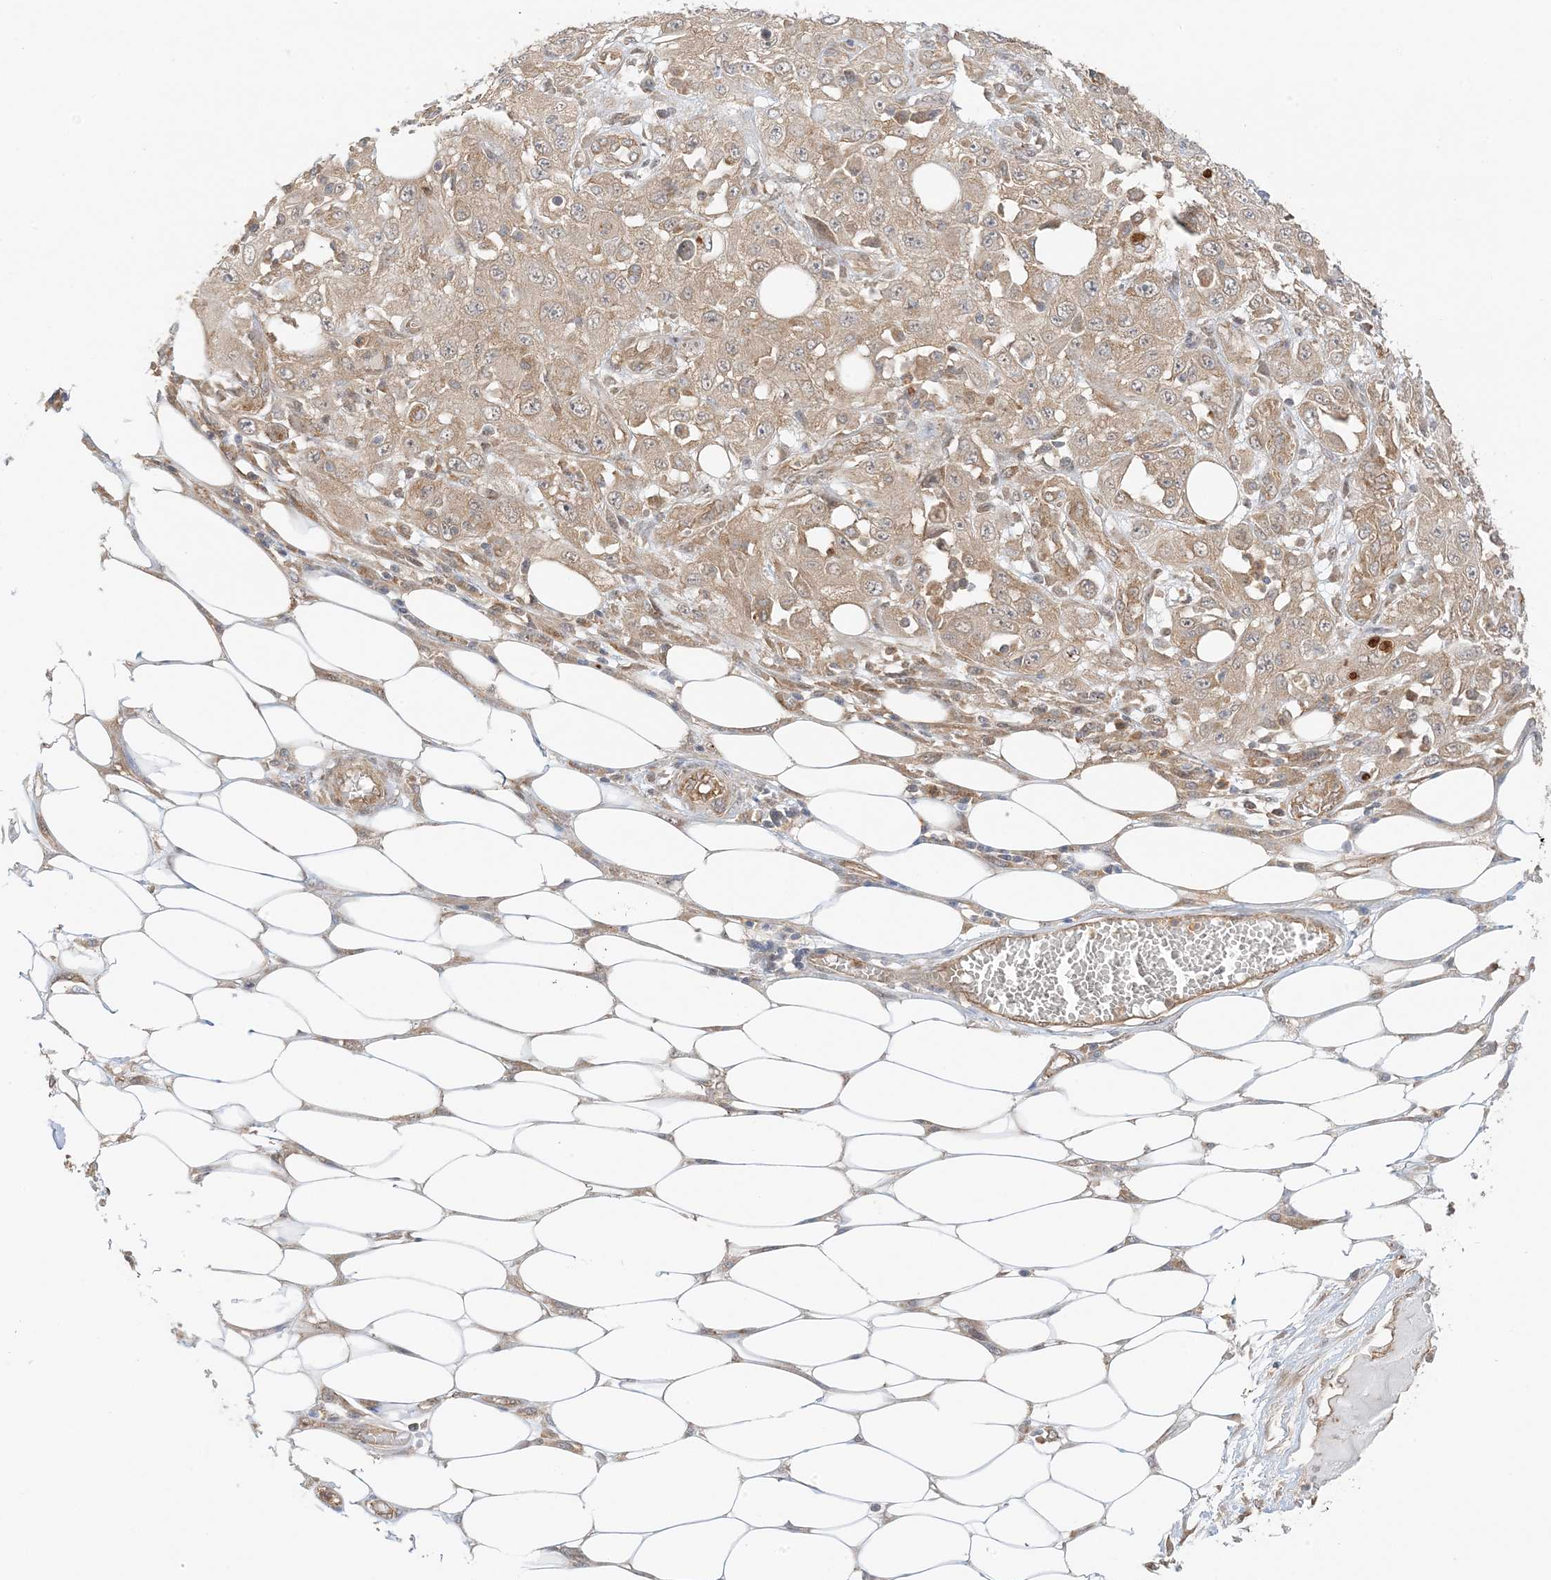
{"staining": {"intensity": "weak", "quantity": ">75%", "location": "cytoplasmic/membranous"}, "tissue": "skin cancer", "cell_type": "Tumor cells", "image_type": "cancer", "snomed": [{"axis": "morphology", "description": "Squamous cell carcinoma, NOS"}, {"axis": "morphology", "description": "Squamous cell carcinoma, metastatic, NOS"}, {"axis": "topography", "description": "Skin"}, {"axis": "topography", "description": "Lymph node"}], "caption": "Weak cytoplasmic/membranous expression is present in about >75% of tumor cells in skin cancer. (brown staining indicates protein expression, while blue staining denotes nuclei).", "gene": "UBAP2L", "patient": {"sex": "male", "age": 75}}